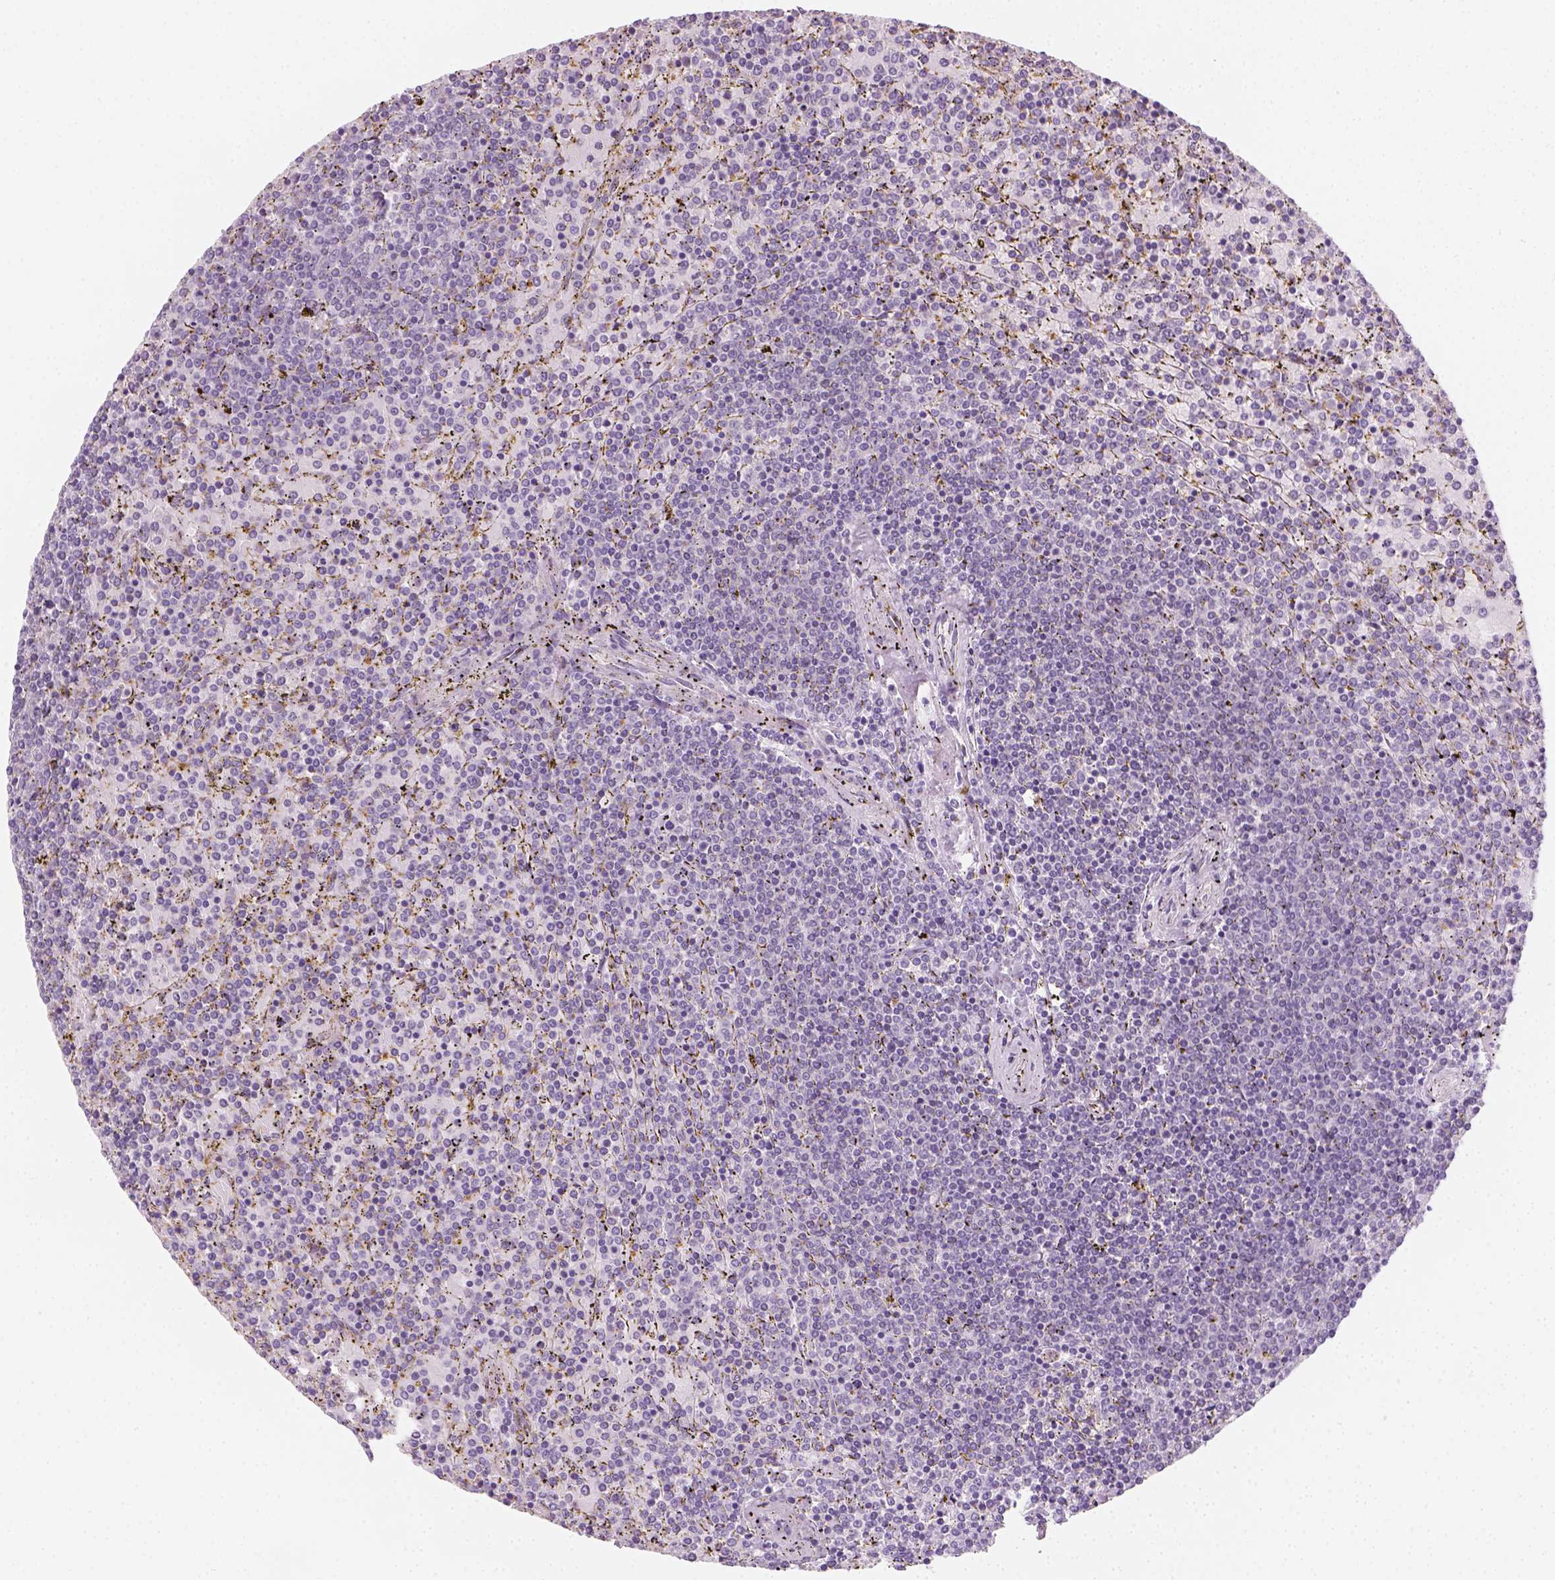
{"staining": {"intensity": "negative", "quantity": "none", "location": "none"}, "tissue": "lymphoma", "cell_type": "Tumor cells", "image_type": "cancer", "snomed": [{"axis": "morphology", "description": "Malignant lymphoma, non-Hodgkin's type, Low grade"}, {"axis": "topography", "description": "Spleen"}], "caption": "Protein analysis of lymphoma shows no significant staining in tumor cells.", "gene": "FAM163B", "patient": {"sex": "female", "age": 77}}